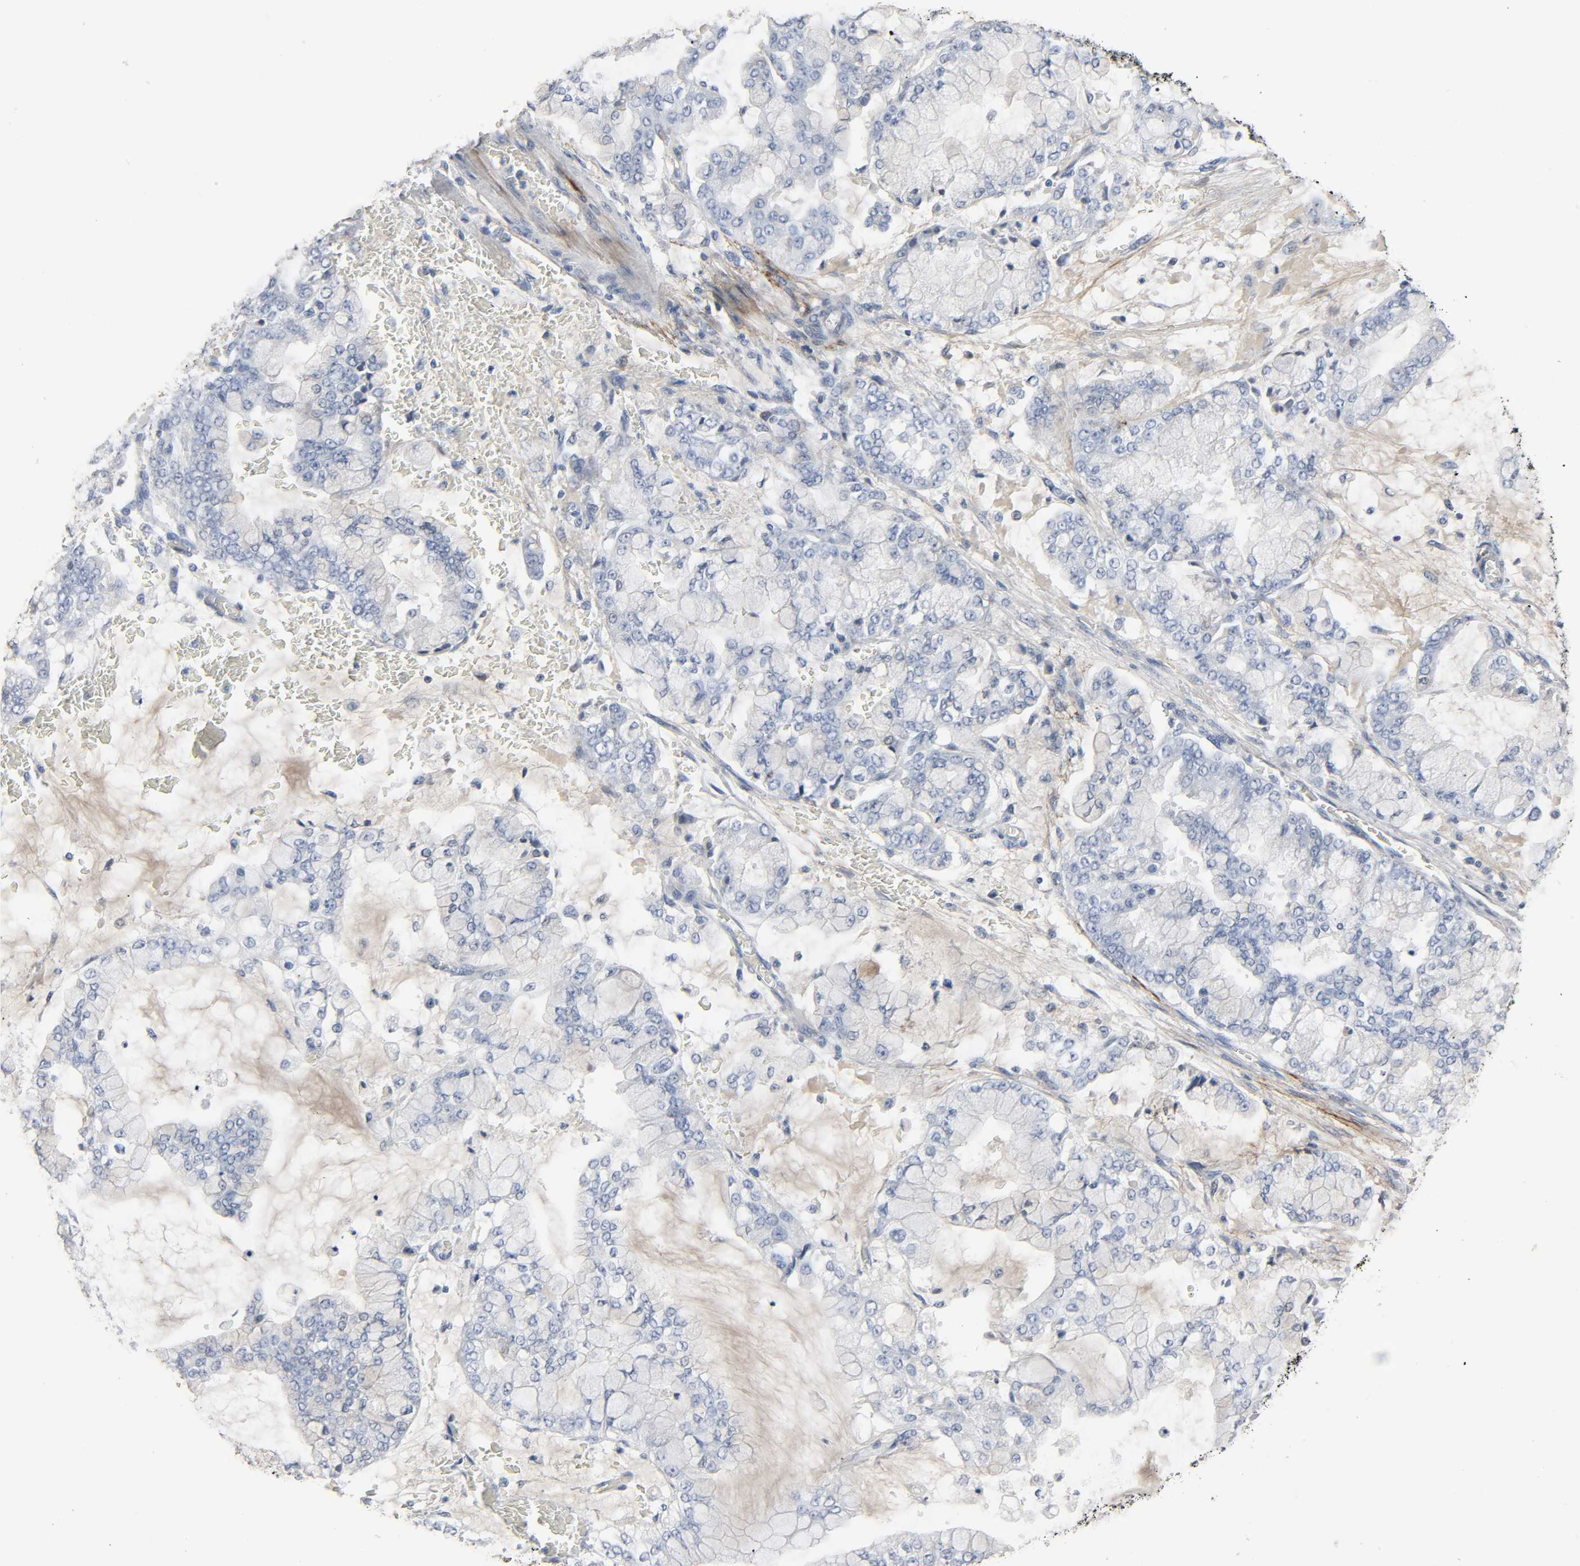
{"staining": {"intensity": "negative", "quantity": "none", "location": "none"}, "tissue": "stomach cancer", "cell_type": "Tumor cells", "image_type": "cancer", "snomed": [{"axis": "morphology", "description": "Normal tissue, NOS"}, {"axis": "morphology", "description": "Adenocarcinoma, NOS"}, {"axis": "topography", "description": "Stomach, upper"}, {"axis": "topography", "description": "Stomach"}], "caption": "IHC histopathology image of neoplastic tissue: stomach cancer (adenocarcinoma) stained with DAB shows no significant protein staining in tumor cells.", "gene": "FBLN5", "patient": {"sex": "male", "age": 76}}